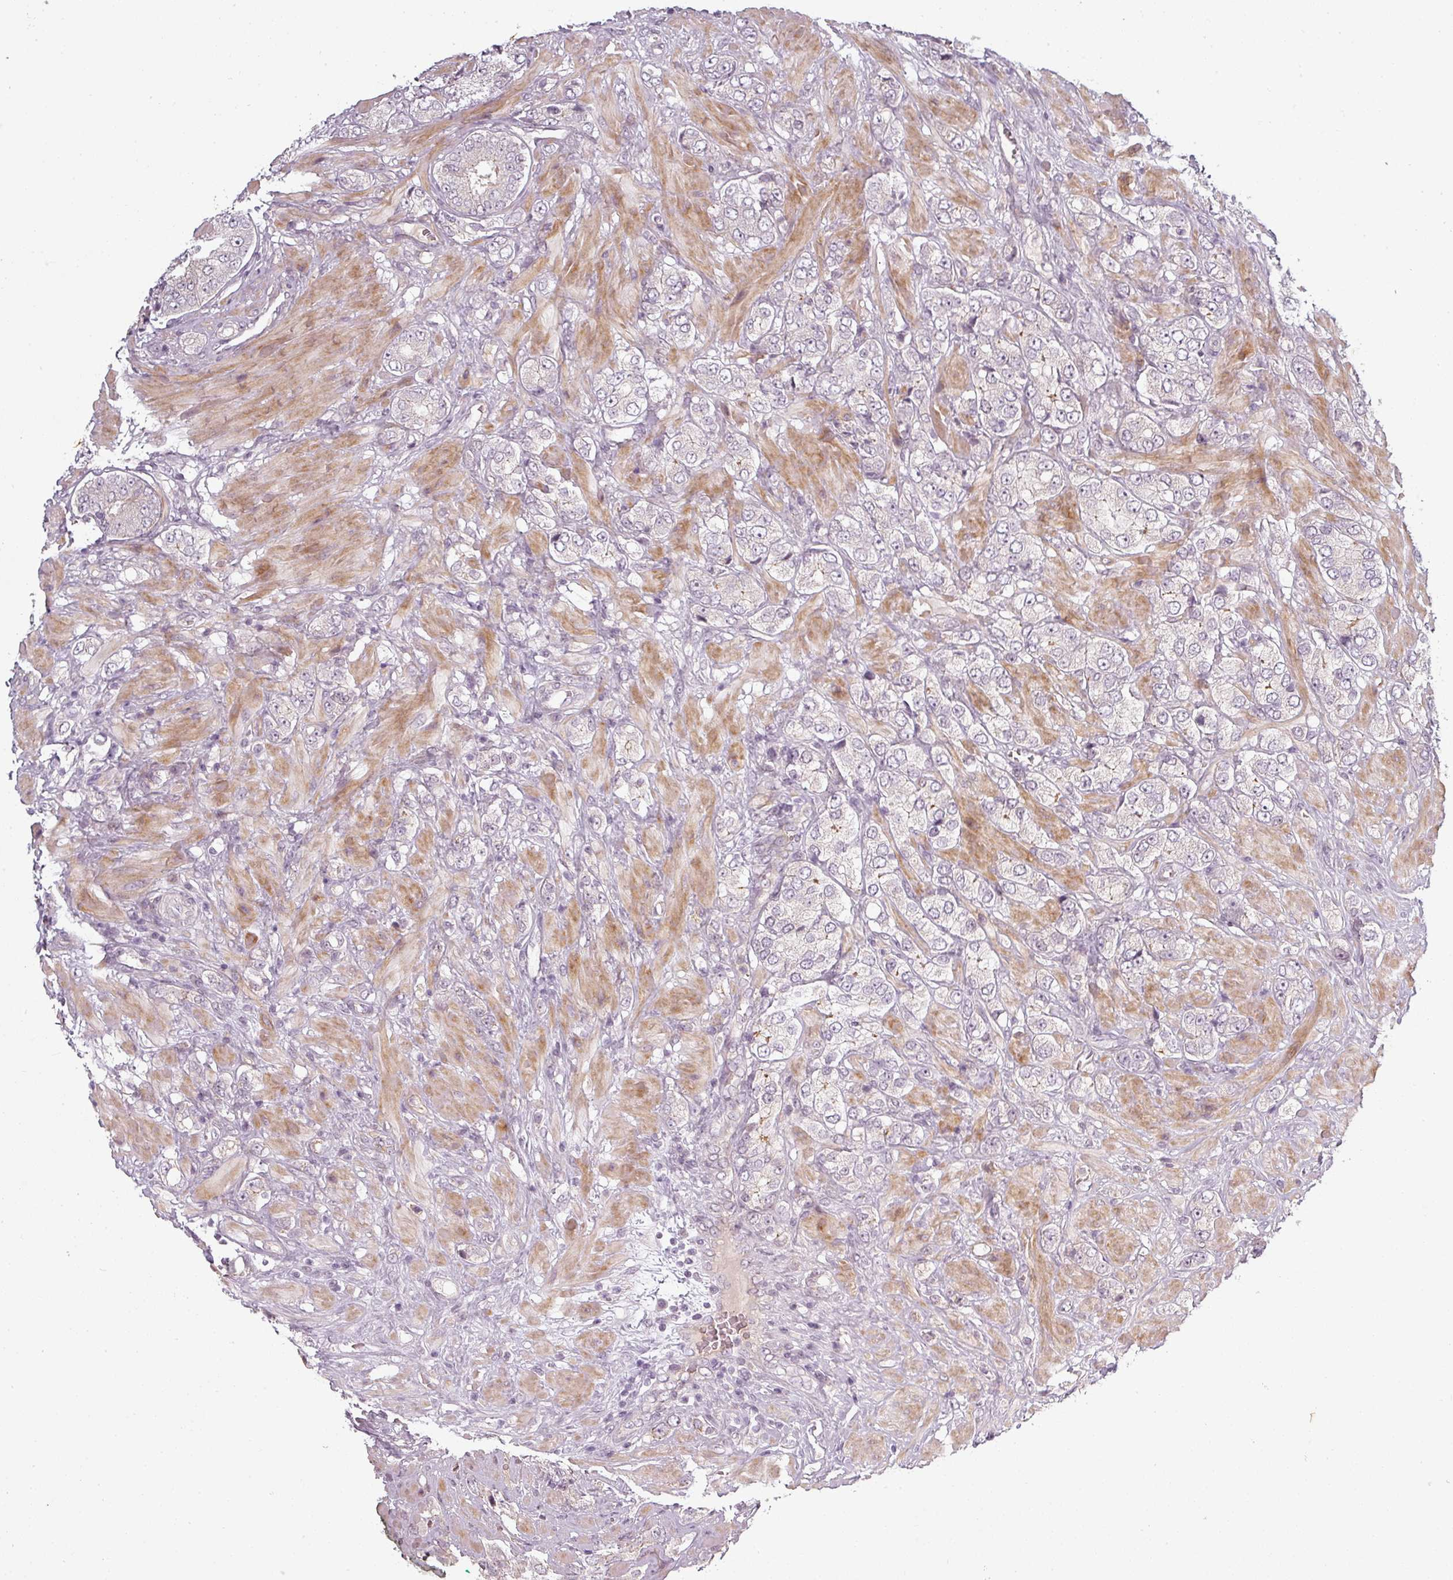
{"staining": {"intensity": "negative", "quantity": "none", "location": "none"}, "tissue": "prostate cancer", "cell_type": "Tumor cells", "image_type": "cancer", "snomed": [{"axis": "morphology", "description": "Adenocarcinoma, High grade"}, {"axis": "topography", "description": "Prostate and seminal vesicle, NOS"}], "caption": "The micrograph demonstrates no staining of tumor cells in prostate high-grade adenocarcinoma.", "gene": "SLC16A9", "patient": {"sex": "male", "age": 64}}